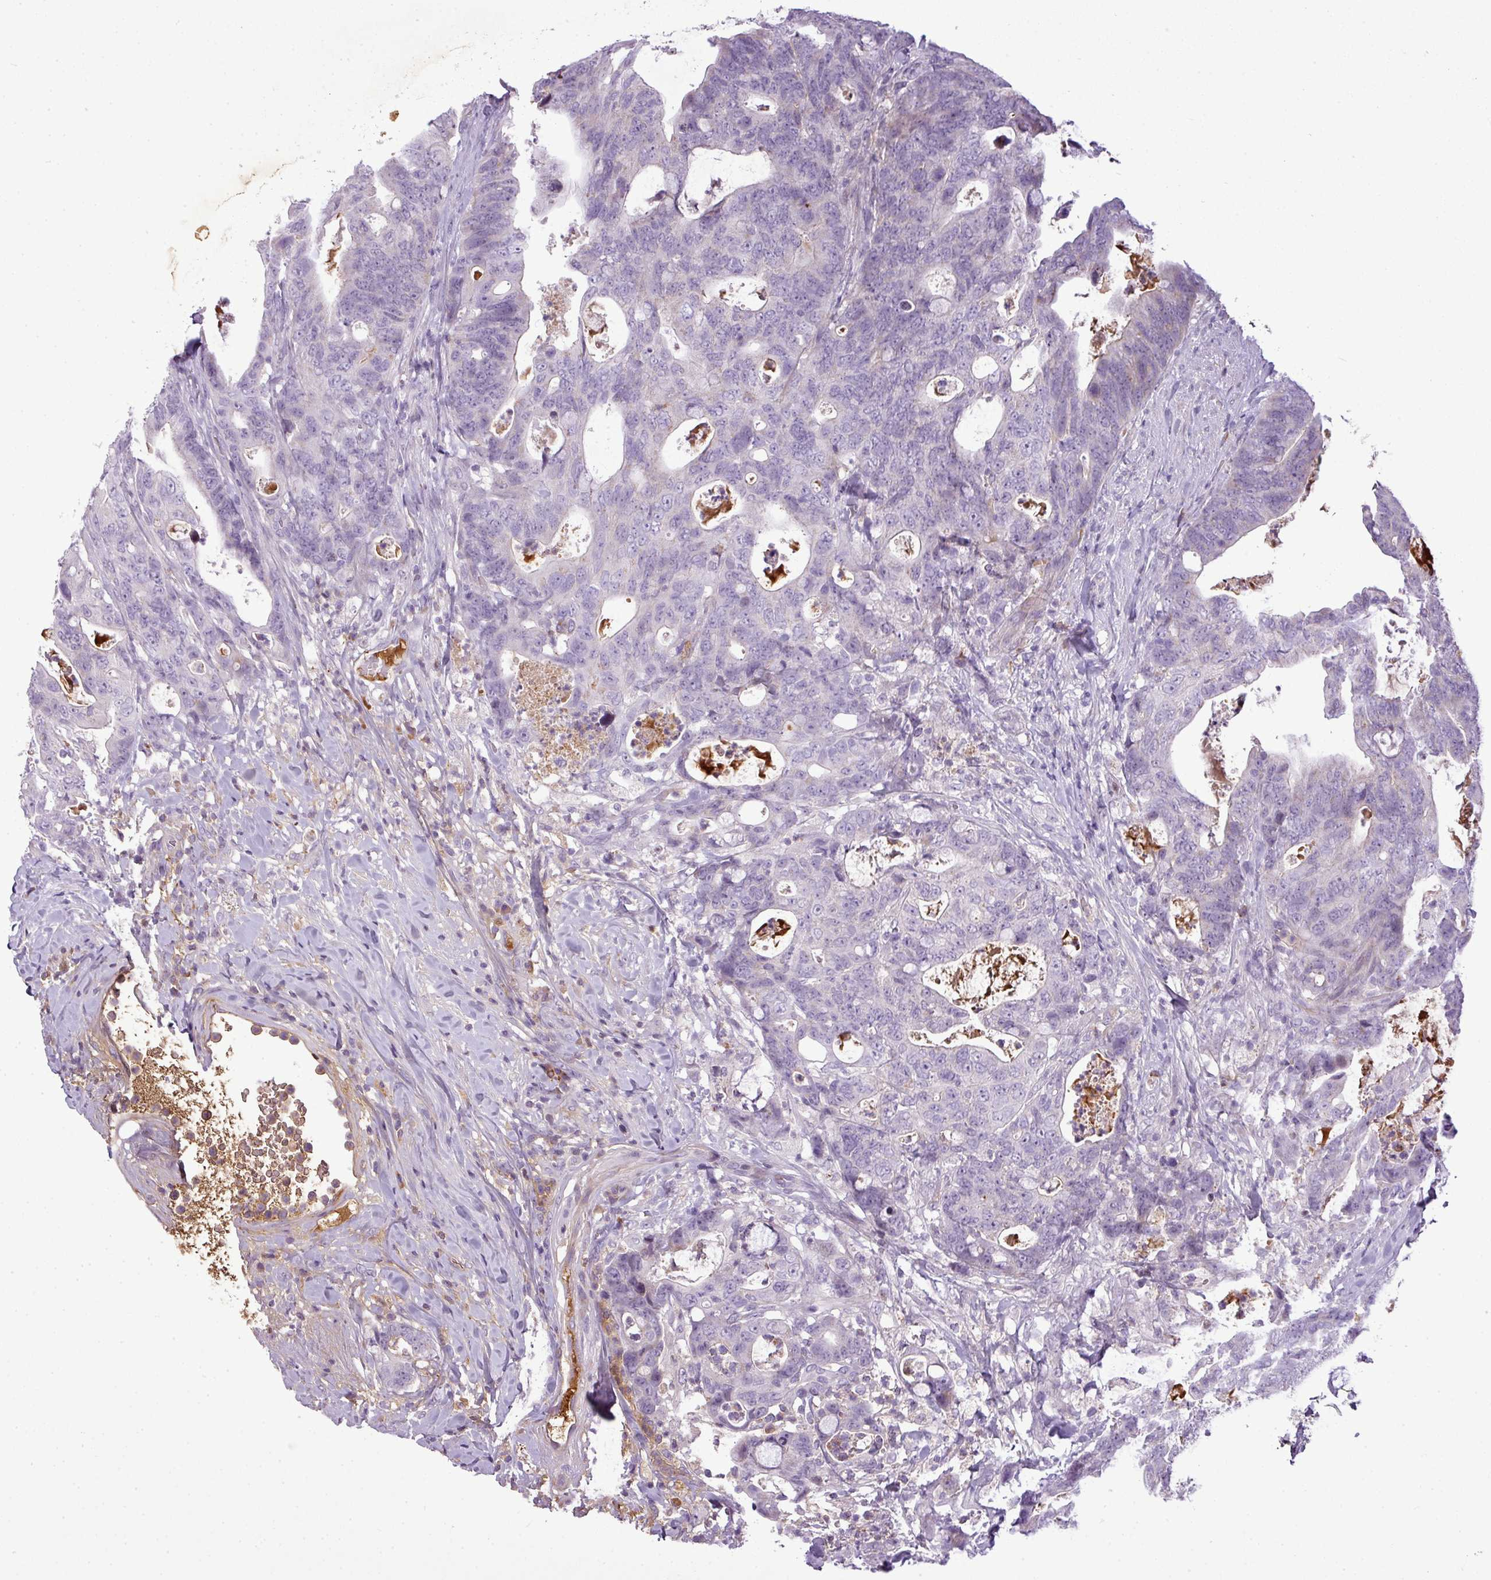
{"staining": {"intensity": "negative", "quantity": "none", "location": "none"}, "tissue": "colorectal cancer", "cell_type": "Tumor cells", "image_type": "cancer", "snomed": [{"axis": "morphology", "description": "Adenocarcinoma, NOS"}, {"axis": "topography", "description": "Colon"}], "caption": "There is no significant expression in tumor cells of colorectal cancer. The staining is performed using DAB (3,3'-diaminobenzidine) brown chromogen with nuclei counter-stained in using hematoxylin.", "gene": "C4B", "patient": {"sex": "female", "age": 82}}